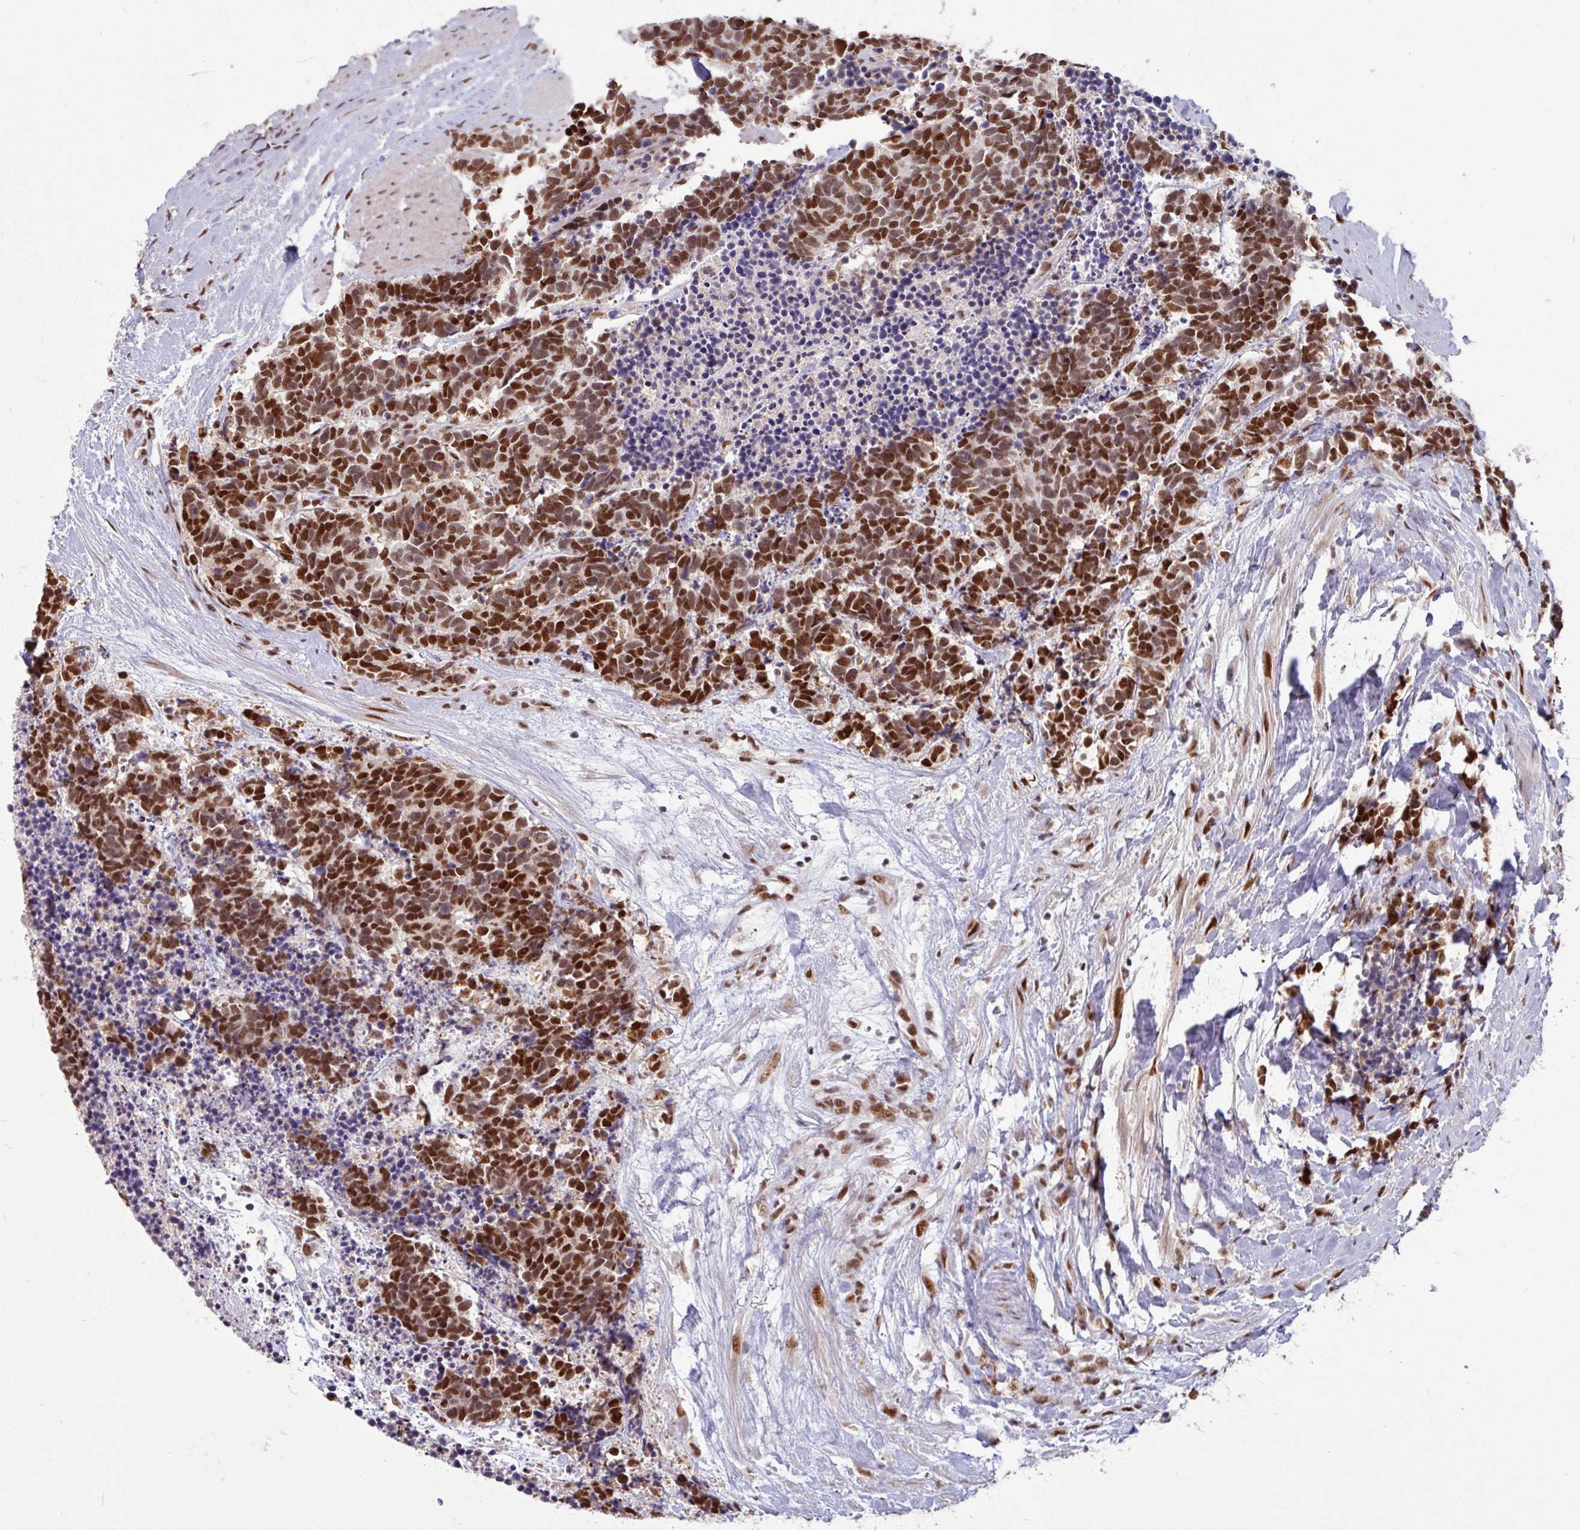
{"staining": {"intensity": "strong", "quantity": ">75%", "location": "nuclear"}, "tissue": "carcinoid", "cell_type": "Tumor cells", "image_type": "cancer", "snomed": [{"axis": "morphology", "description": "Carcinoma, NOS"}, {"axis": "morphology", "description": "Carcinoid, malignant, NOS"}, {"axis": "topography", "description": "Prostate"}], "caption": "The immunohistochemical stain highlights strong nuclear expression in tumor cells of carcinoid tissue.", "gene": "TDG", "patient": {"sex": "male", "age": 57}}